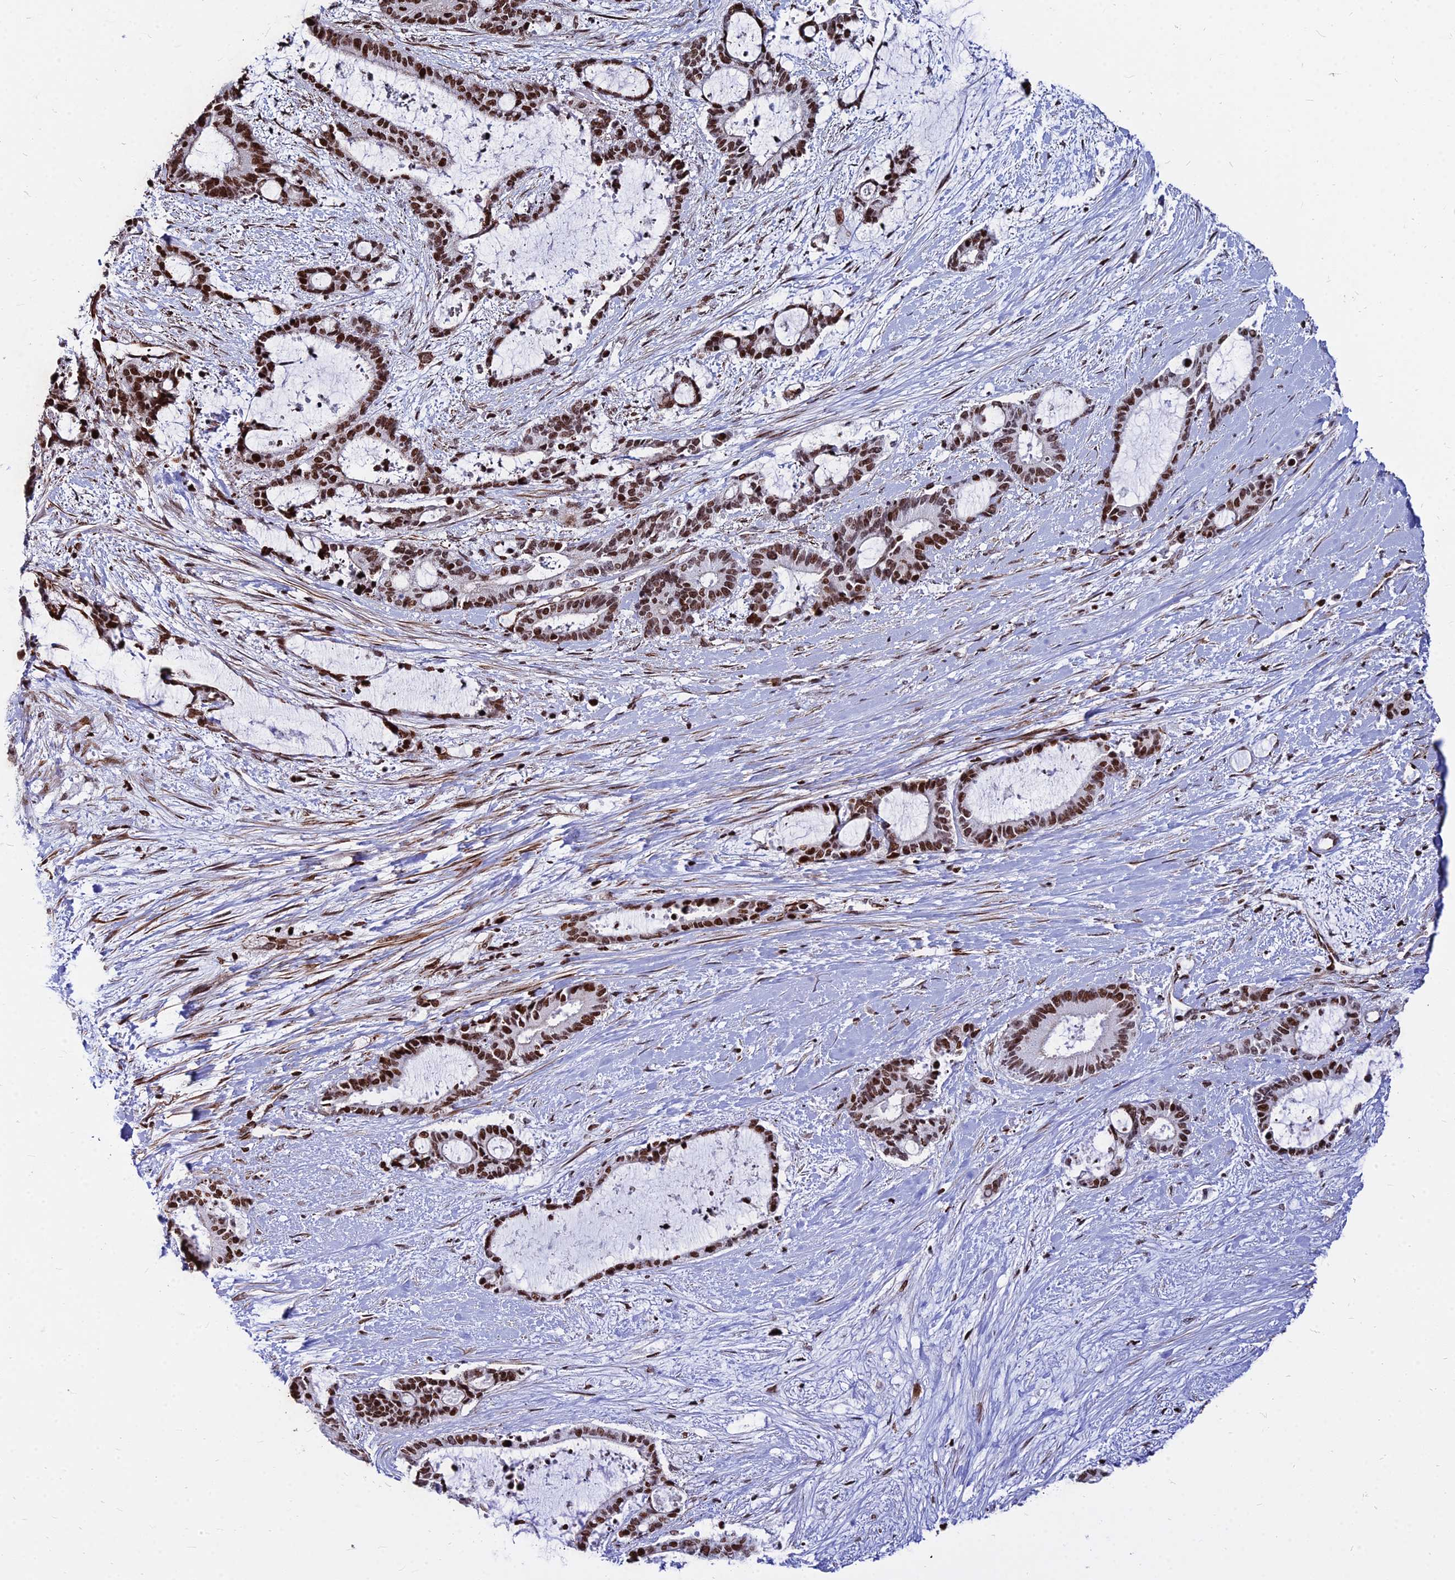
{"staining": {"intensity": "strong", "quantity": ">75%", "location": "nuclear"}, "tissue": "liver cancer", "cell_type": "Tumor cells", "image_type": "cancer", "snomed": [{"axis": "morphology", "description": "Normal tissue, NOS"}, {"axis": "morphology", "description": "Cholangiocarcinoma"}, {"axis": "topography", "description": "Liver"}, {"axis": "topography", "description": "Peripheral nerve tissue"}], "caption": "A brown stain highlights strong nuclear positivity of a protein in human cholangiocarcinoma (liver) tumor cells. The staining was performed using DAB (3,3'-diaminobenzidine) to visualize the protein expression in brown, while the nuclei were stained in blue with hematoxylin (Magnification: 20x).", "gene": "NYAP2", "patient": {"sex": "female", "age": 73}}